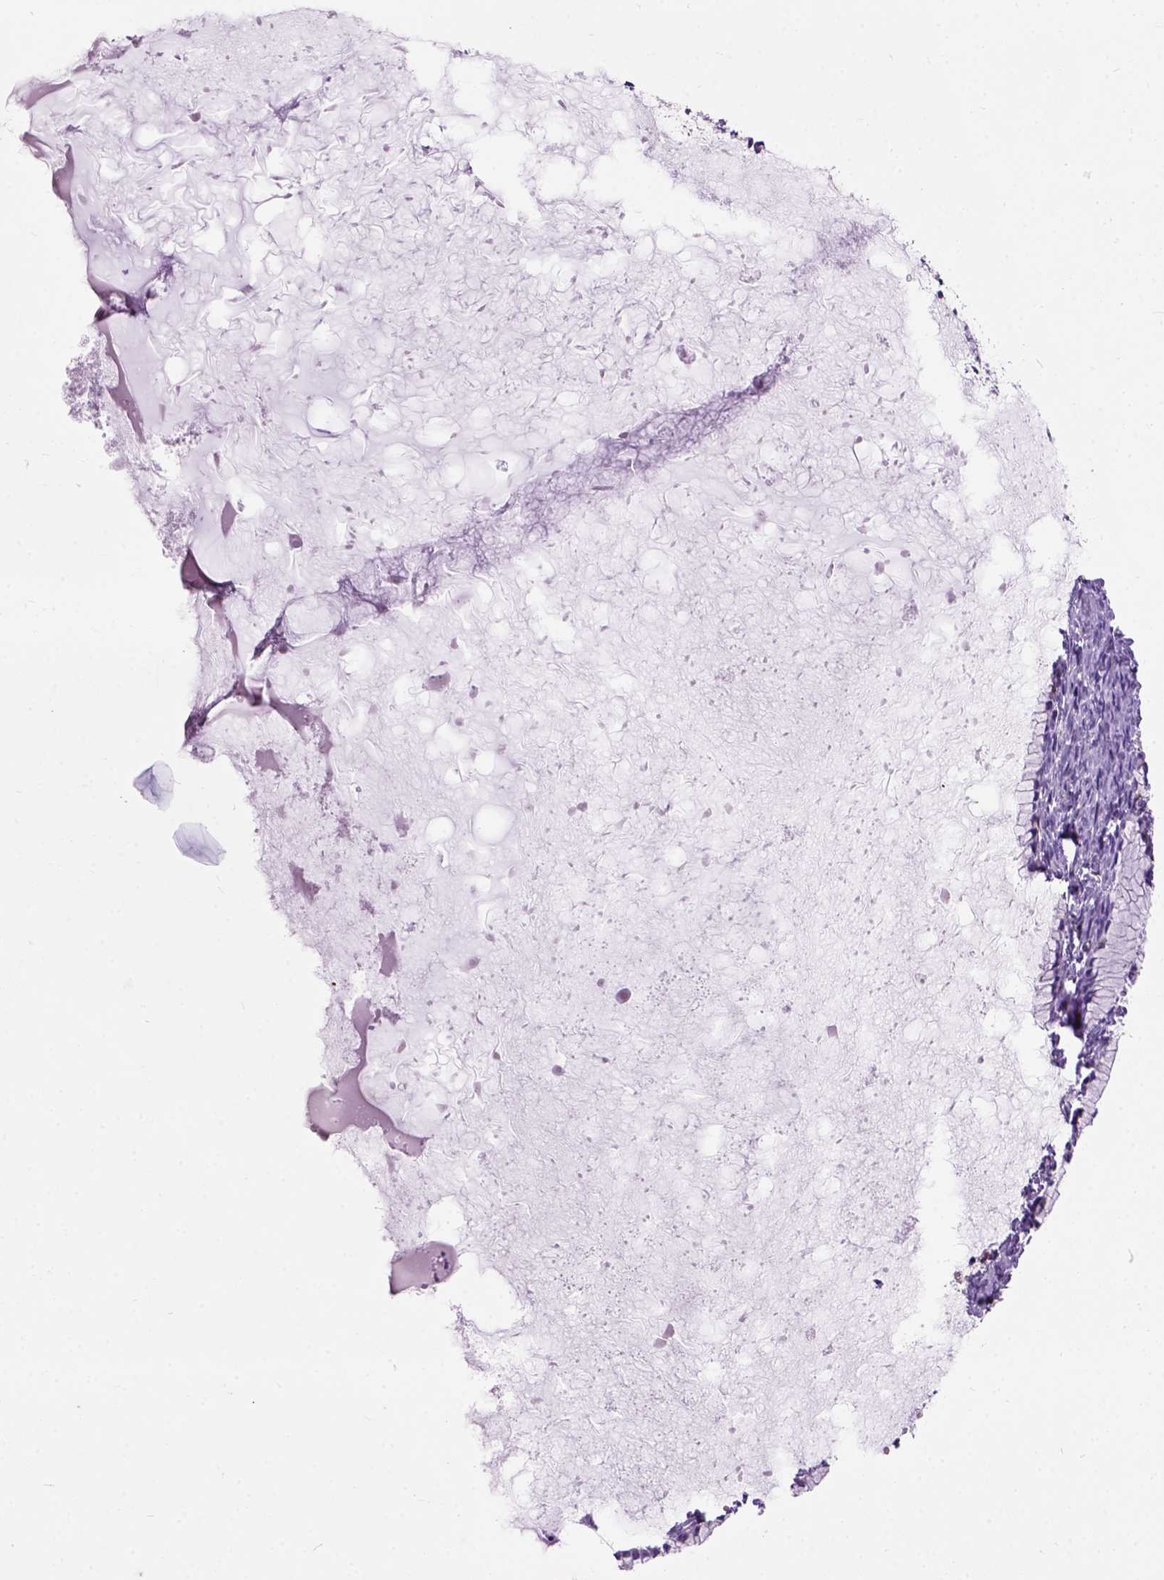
{"staining": {"intensity": "negative", "quantity": "none", "location": "none"}, "tissue": "ovarian cancer", "cell_type": "Tumor cells", "image_type": "cancer", "snomed": [{"axis": "morphology", "description": "Cystadenocarcinoma, mucinous, NOS"}, {"axis": "topography", "description": "Ovary"}], "caption": "The immunohistochemistry (IHC) image has no significant staining in tumor cells of ovarian mucinous cystadenocarcinoma tissue.", "gene": "MAPT", "patient": {"sex": "female", "age": 41}}